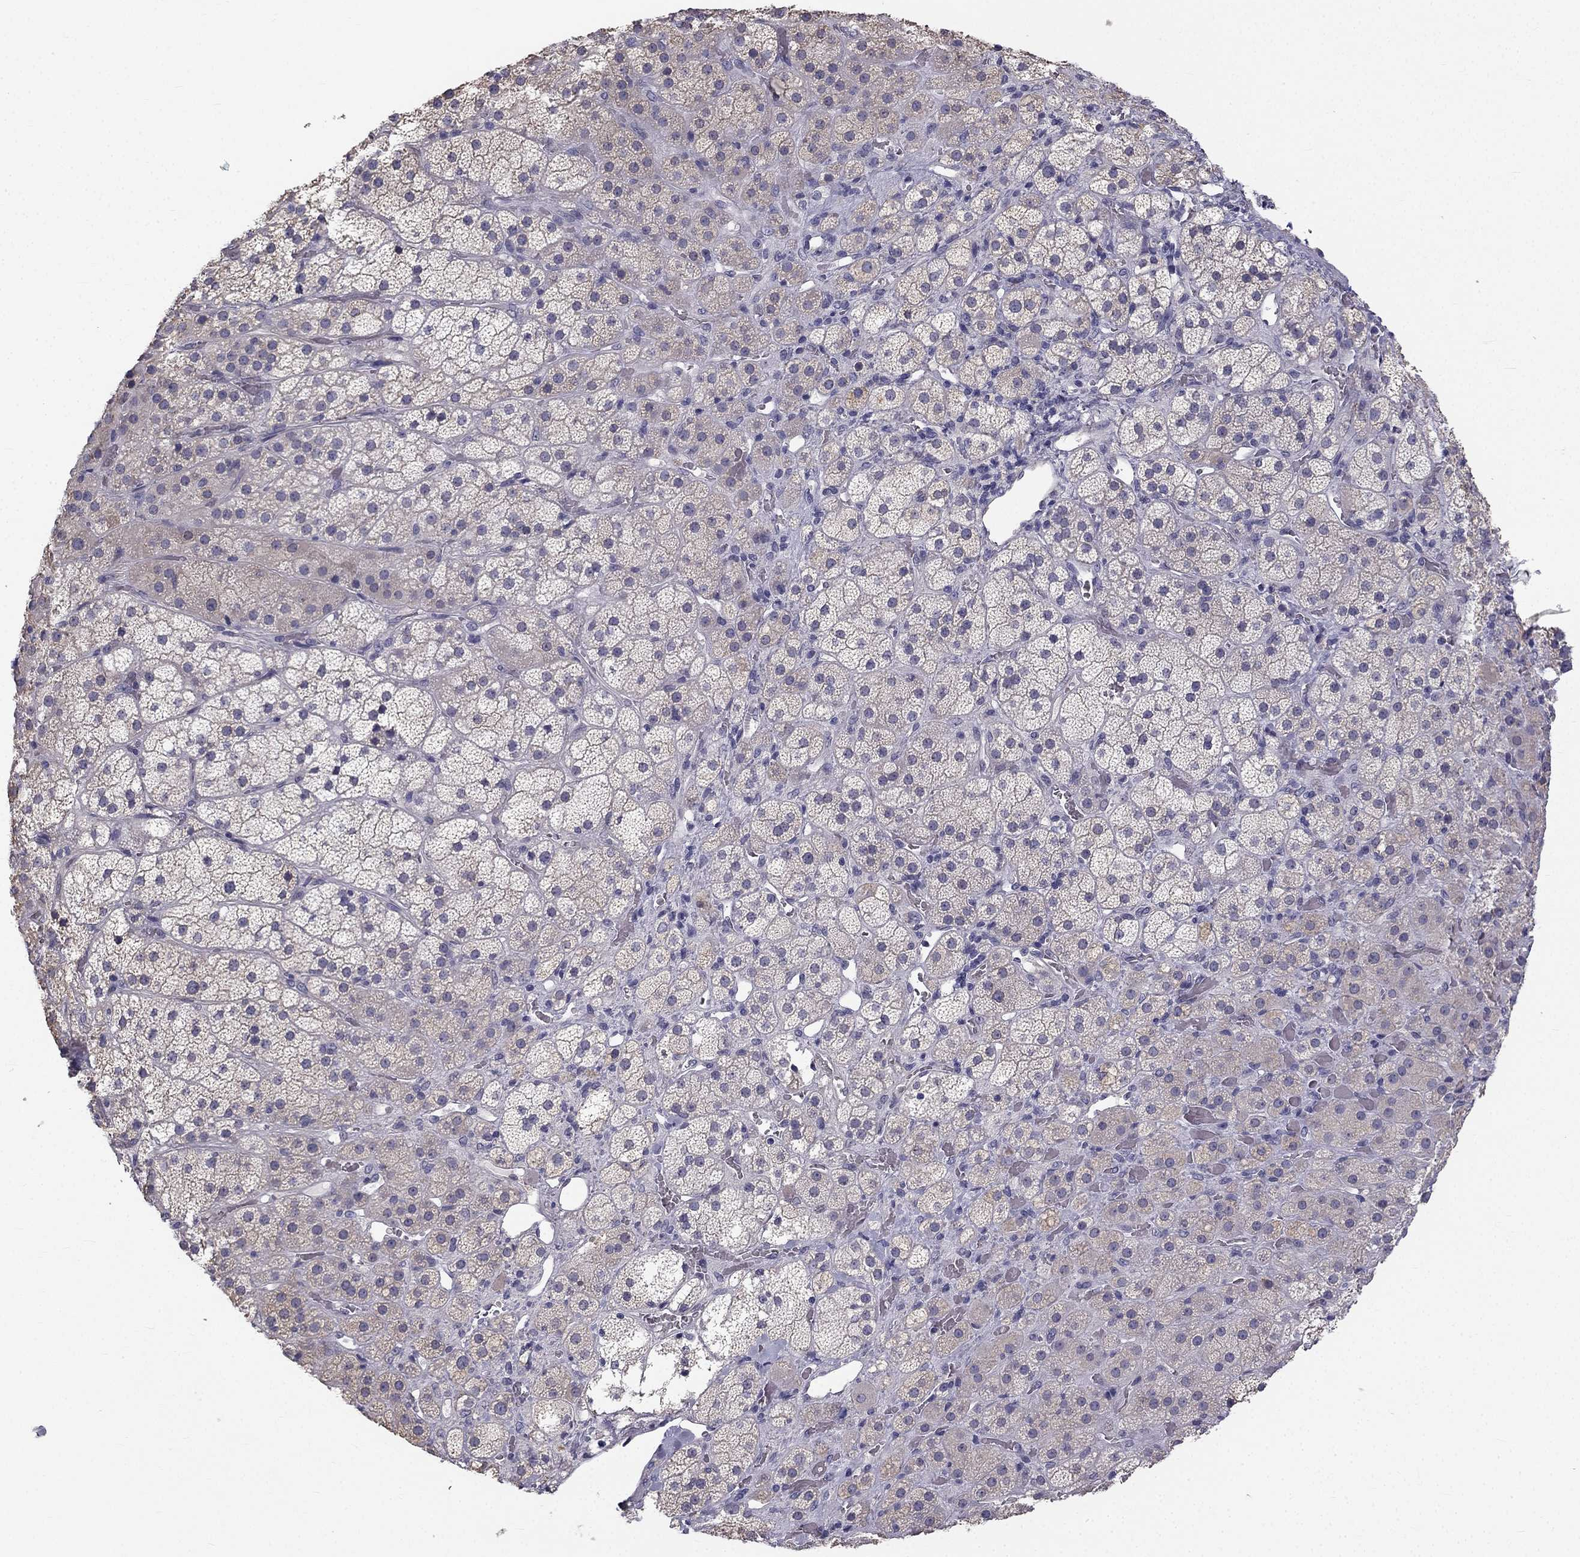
{"staining": {"intensity": "negative", "quantity": "none", "location": "none"}, "tissue": "adrenal gland", "cell_type": "Glandular cells", "image_type": "normal", "snomed": [{"axis": "morphology", "description": "Normal tissue, NOS"}, {"axis": "topography", "description": "Adrenal gland"}], "caption": "IHC of benign adrenal gland displays no positivity in glandular cells. Brightfield microscopy of IHC stained with DAB (brown) and hematoxylin (blue), captured at high magnification.", "gene": "CCDC40", "patient": {"sex": "male", "age": 57}}